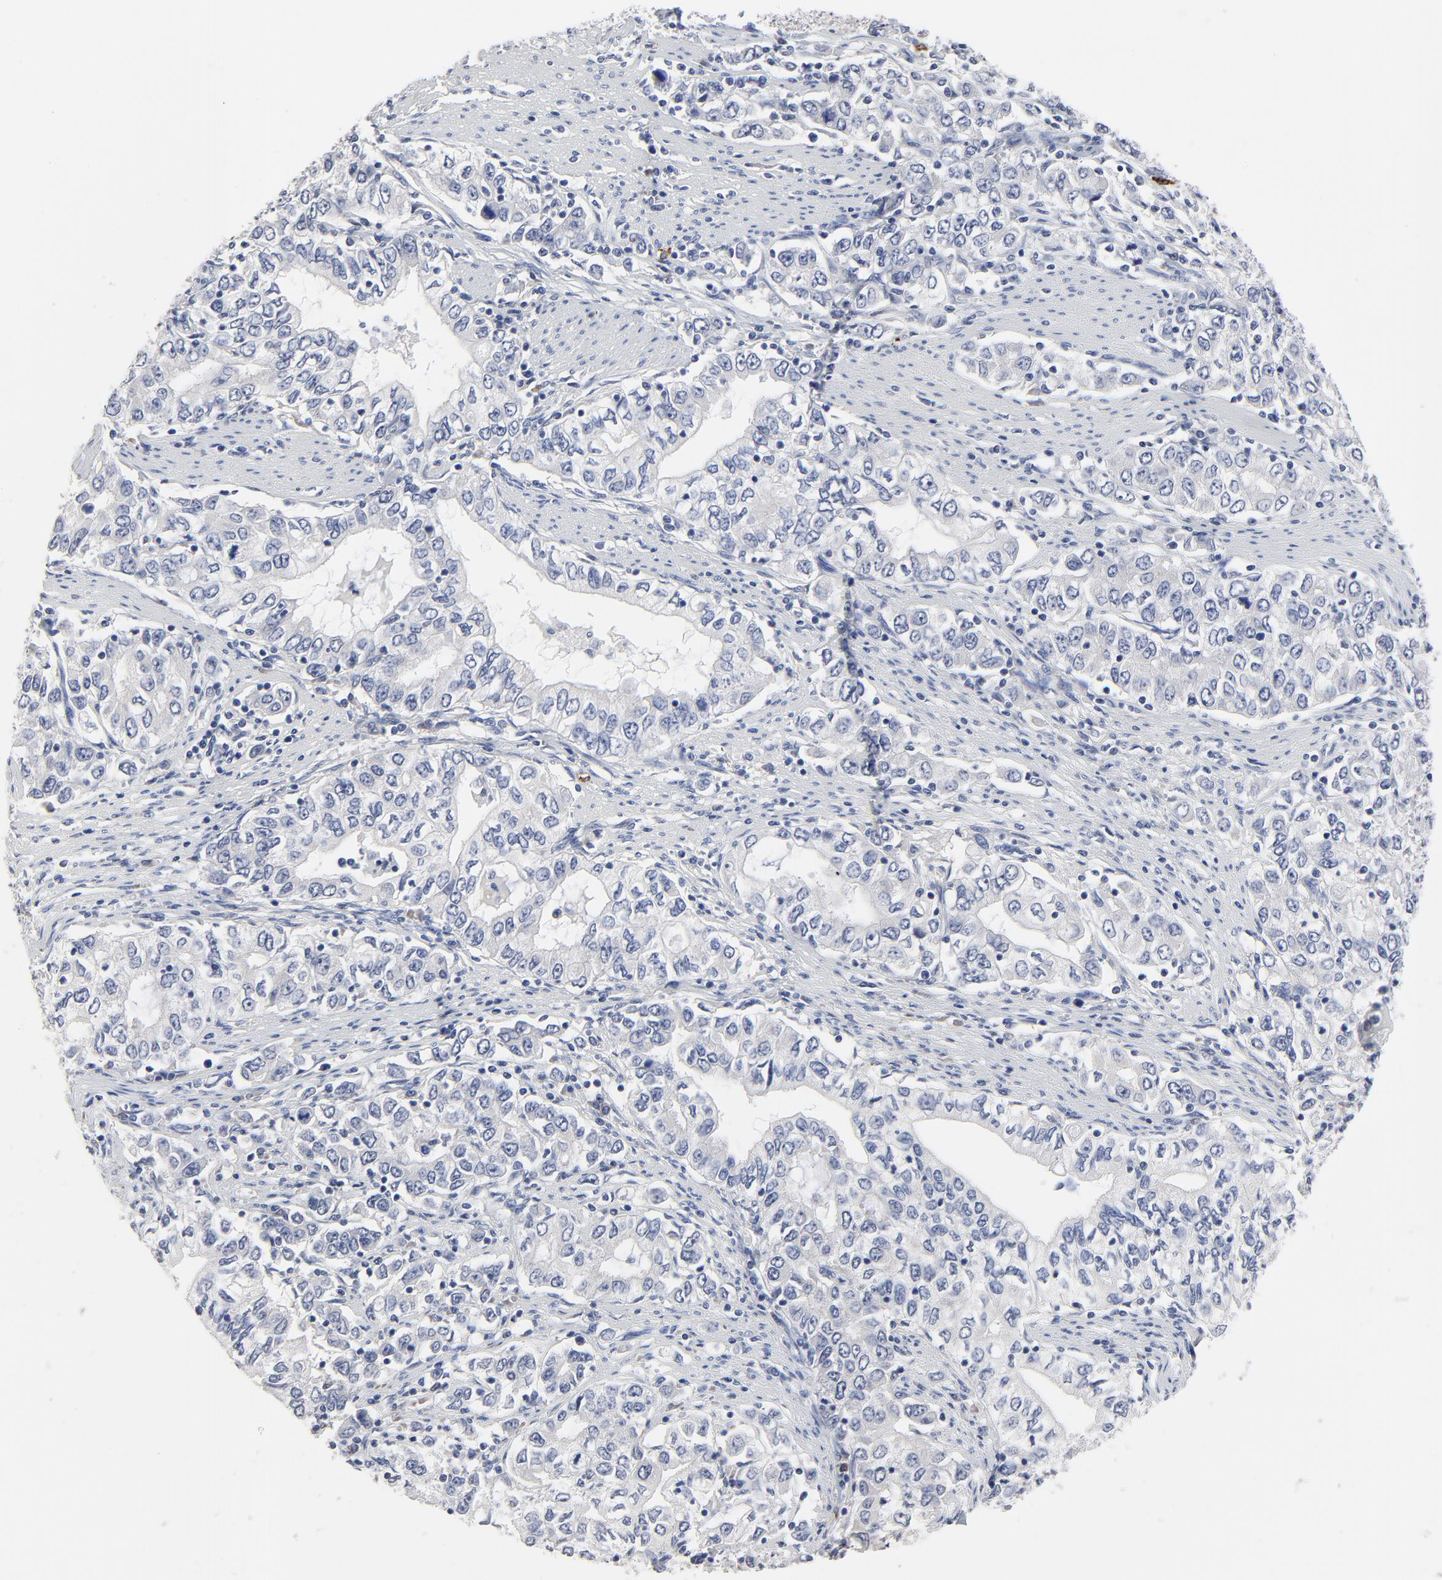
{"staining": {"intensity": "negative", "quantity": "none", "location": "none"}, "tissue": "stomach cancer", "cell_type": "Tumor cells", "image_type": "cancer", "snomed": [{"axis": "morphology", "description": "Adenocarcinoma, NOS"}, {"axis": "topography", "description": "Stomach, lower"}], "caption": "Human stomach cancer stained for a protein using IHC reveals no expression in tumor cells.", "gene": "FBXL5", "patient": {"sex": "female", "age": 72}}